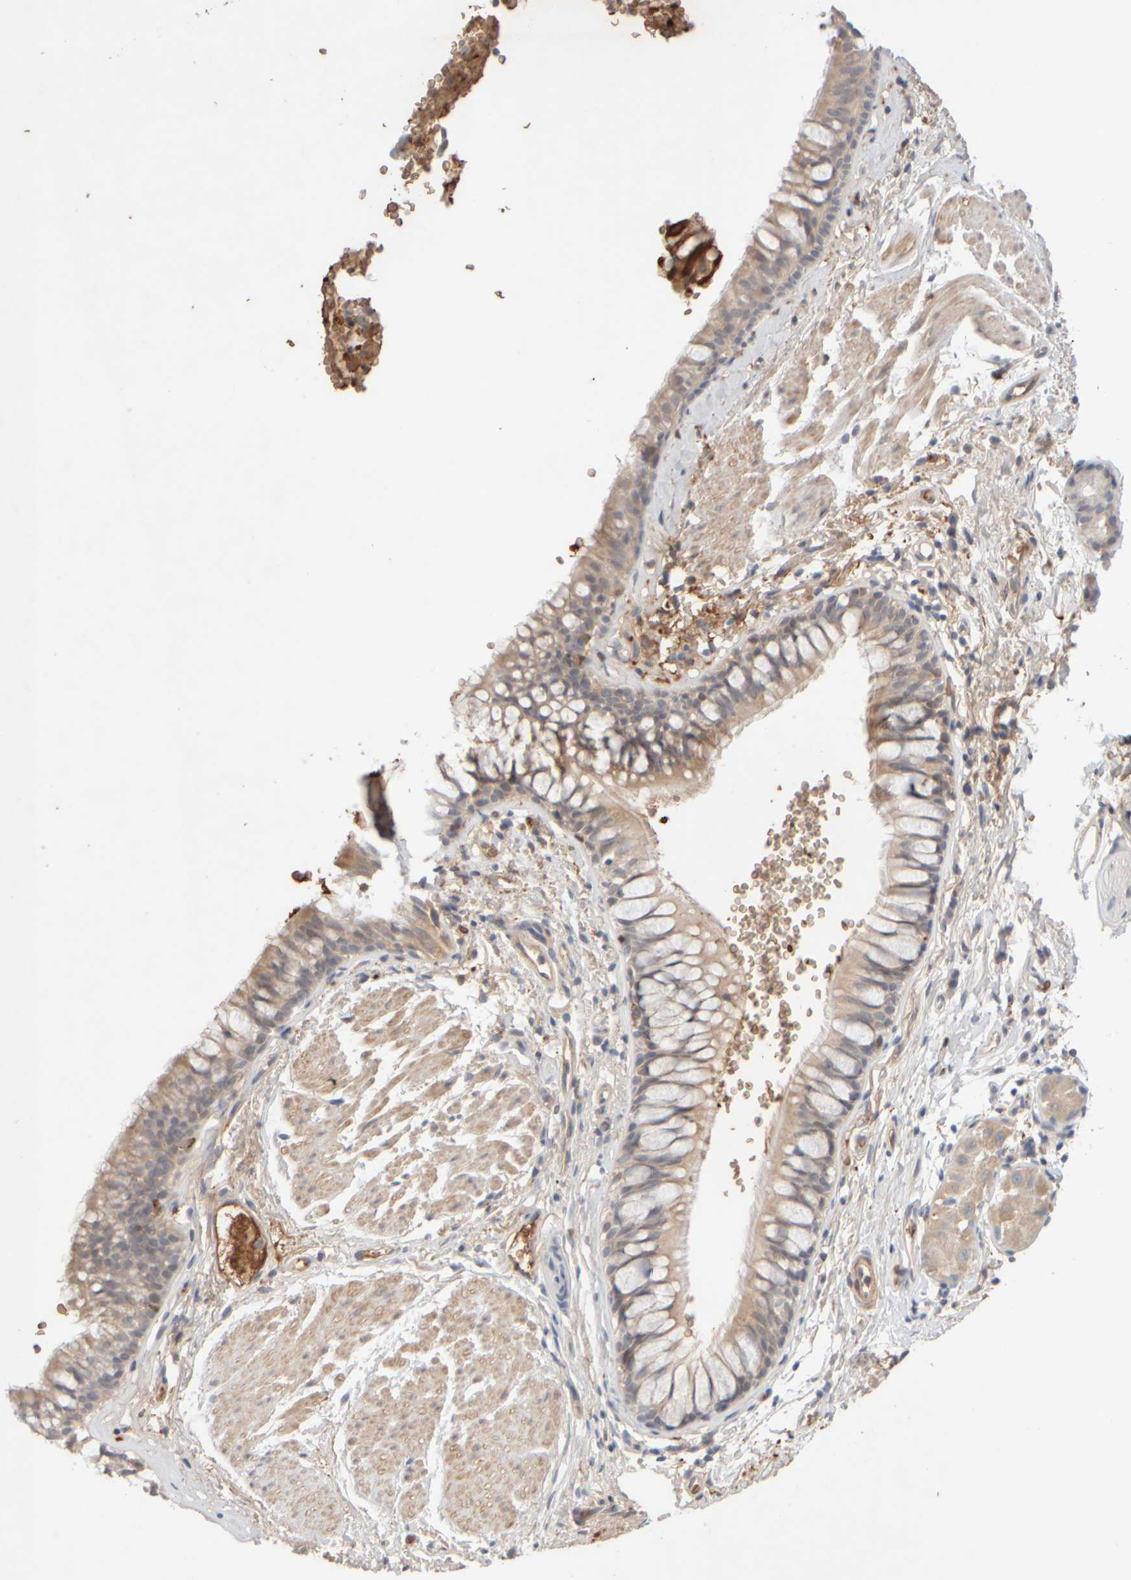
{"staining": {"intensity": "weak", "quantity": ">75%", "location": "cytoplasmic/membranous"}, "tissue": "bronchus", "cell_type": "Respiratory epithelial cells", "image_type": "normal", "snomed": [{"axis": "morphology", "description": "Normal tissue, NOS"}, {"axis": "topography", "description": "Cartilage tissue"}, {"axis": "topography", "description": "Bronchus"}], "caption": "Immunohistochemistry (IHC) micrograph of unremarkable bronchus: human bronchus stained using IHC demonstrates low levels of weak protein expression localized specifically in the cytoplasmic/membranous of respiratory epithelial cells, appearing as a cytoplasmic/membranous brown color.", "gene": "MST1", "patient": {"sex": "female", "age": 53}}